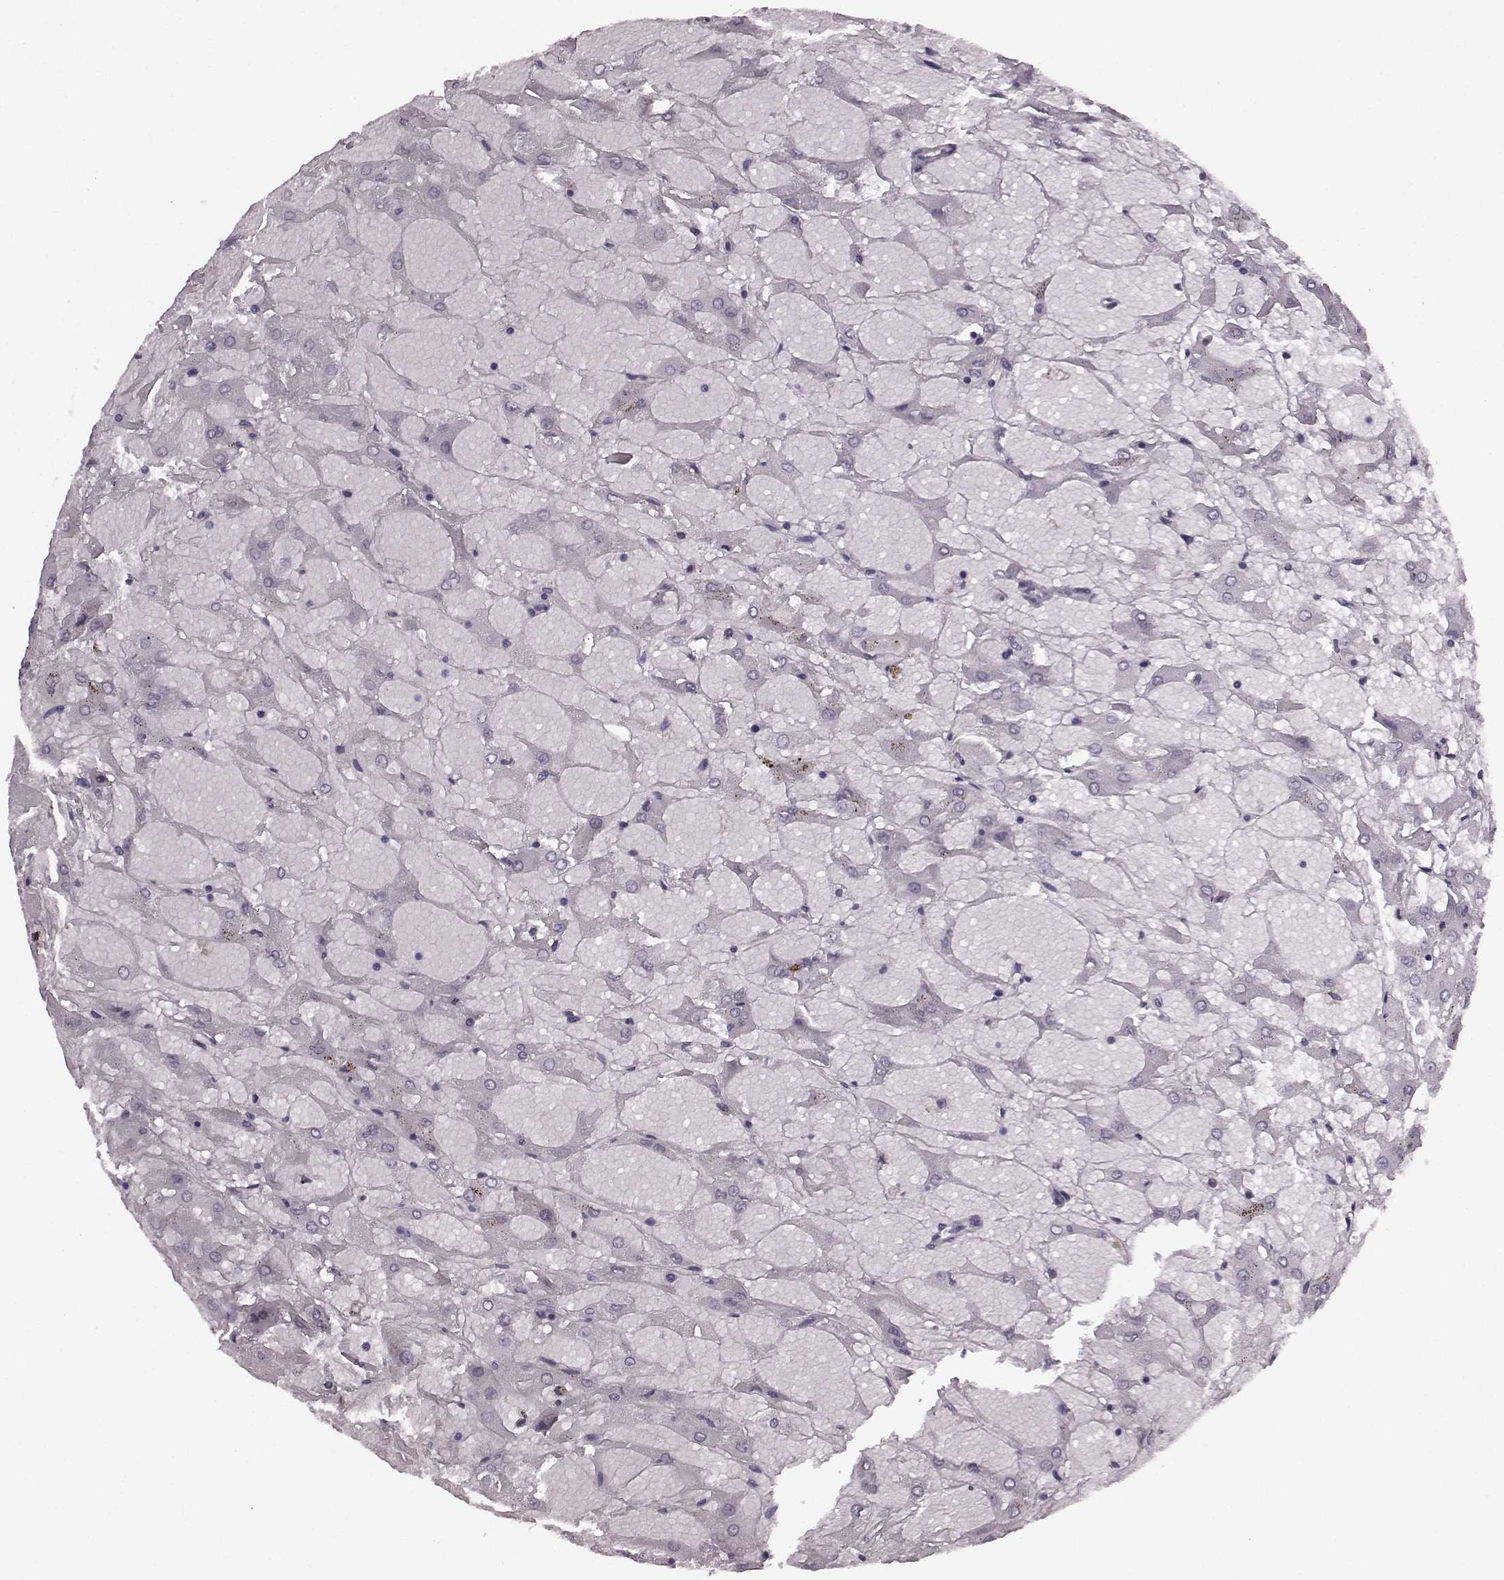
{"staining": {"intensity": "negative", "quantity": "none", "location": "none"}, "tissue": "renal cancer", "cell_type": "Tumor cells", "image_type": "cancer", "snomed": [{"axis": "morphology", "description": "Adenocarcinoma, NOS"}, {"axis": "topography", "description": "Kidney"}], "caption": "The photomicrograph displays no staining of tumor cells in renal adenocarcinoma.", "gene": "PRPH2", "patient": {"sex": "male", "age": 72}}